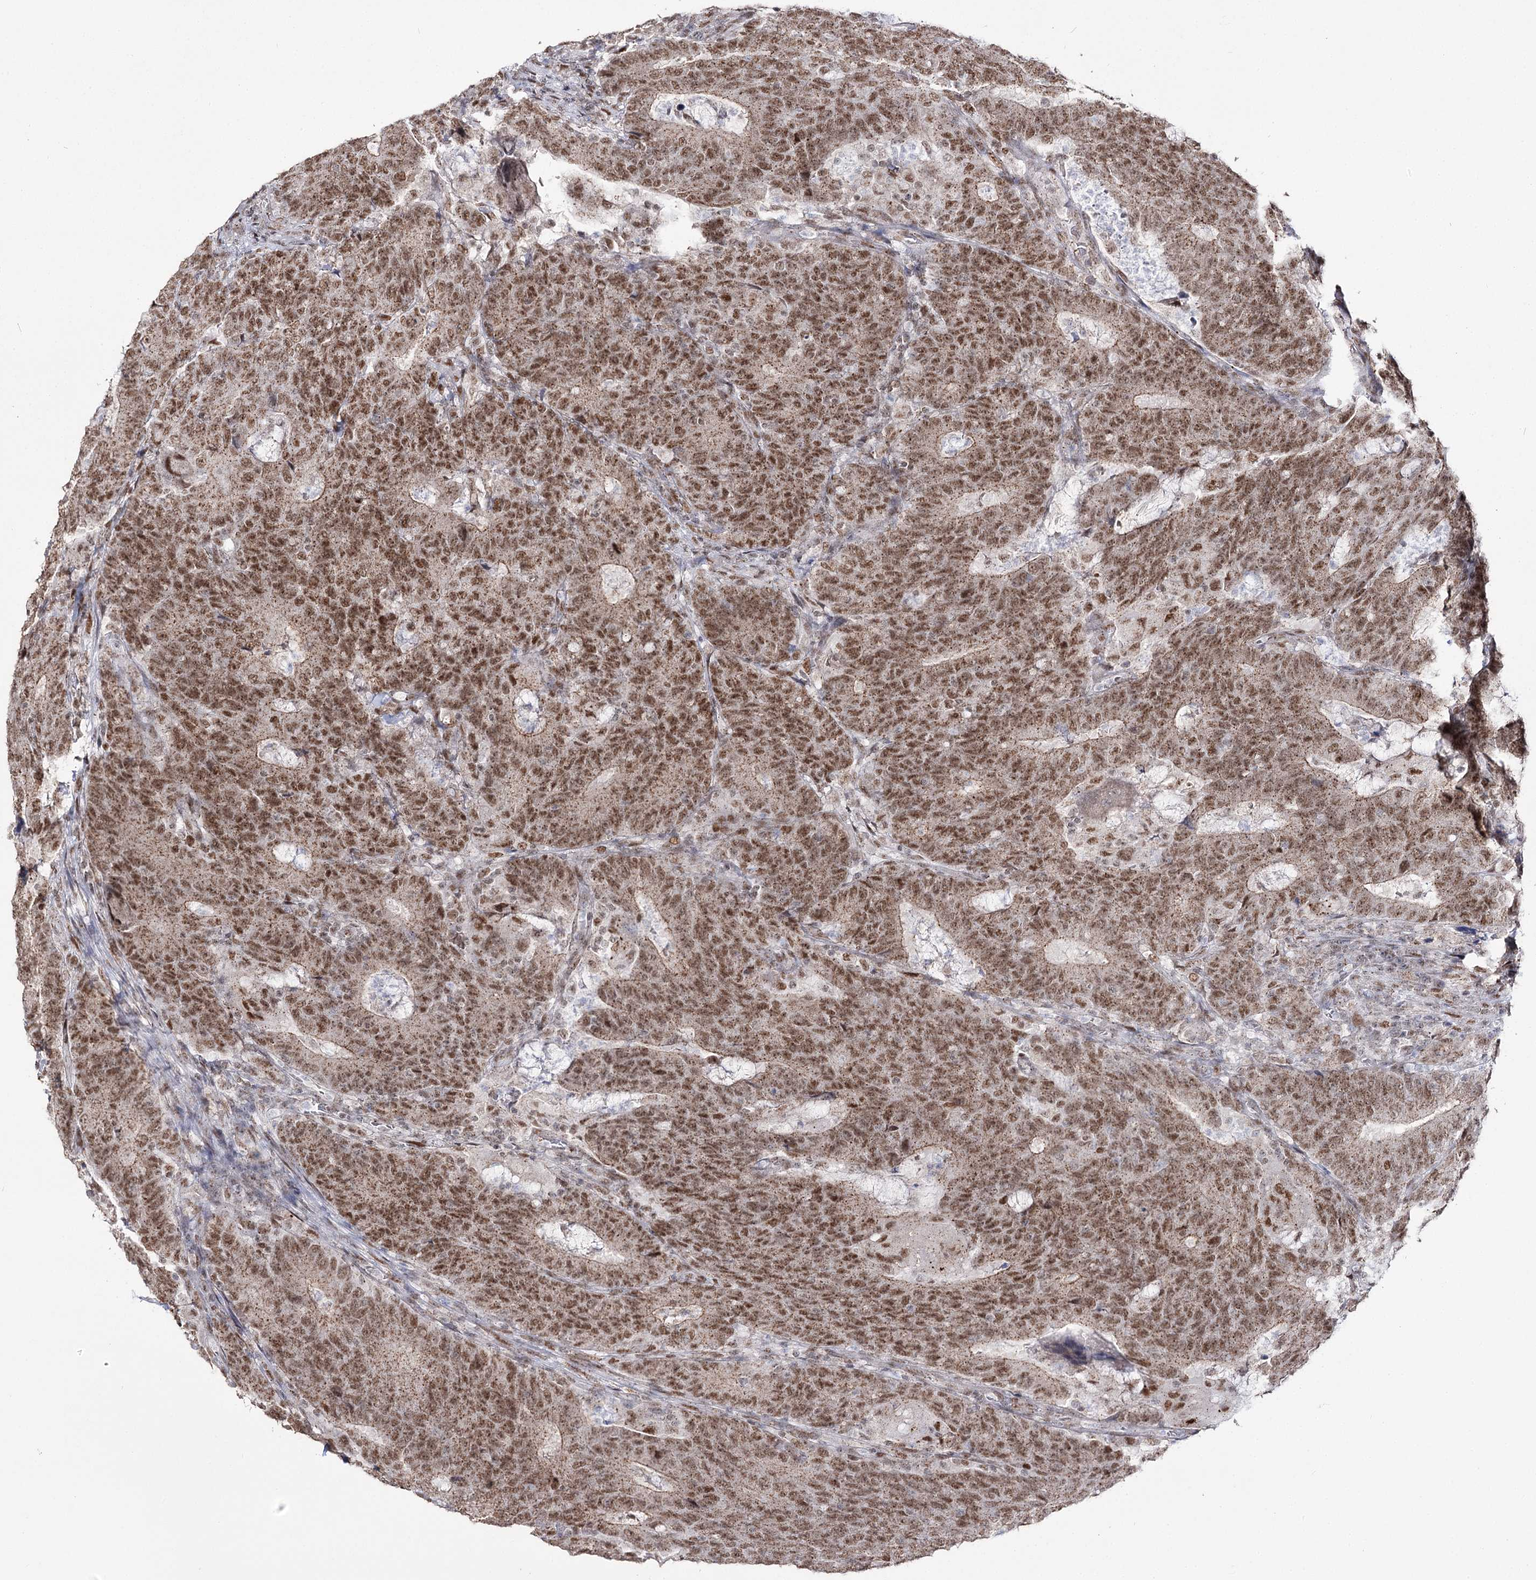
{"staining": {"intensity": "moderate", "quantity": ">75%", "location": "cytoplasmic/membranous,nuclear"}, "tissue": "colorectal cancer", "cell_type": "Tumor cells", "image_type": "cancer", "snomed": [{"axis": "morphology", "description": "Normal tissue, NOS"}, {"axis": "morphology", "description": "Adenocarcinoma, NOS"}, {"axis": "topography", "description": "Colon"}], "caption": "DAB (3,3'-diaminobenzidine) immunohistochemical staining of human adenocarcinoma (colorectal) displays moderate cytoplasmic/membranous and nuclear protein staining in approximately >75% of tumor cells.", "gene": "VGLL4", "patient": {"sex": "female", "age": 75}}